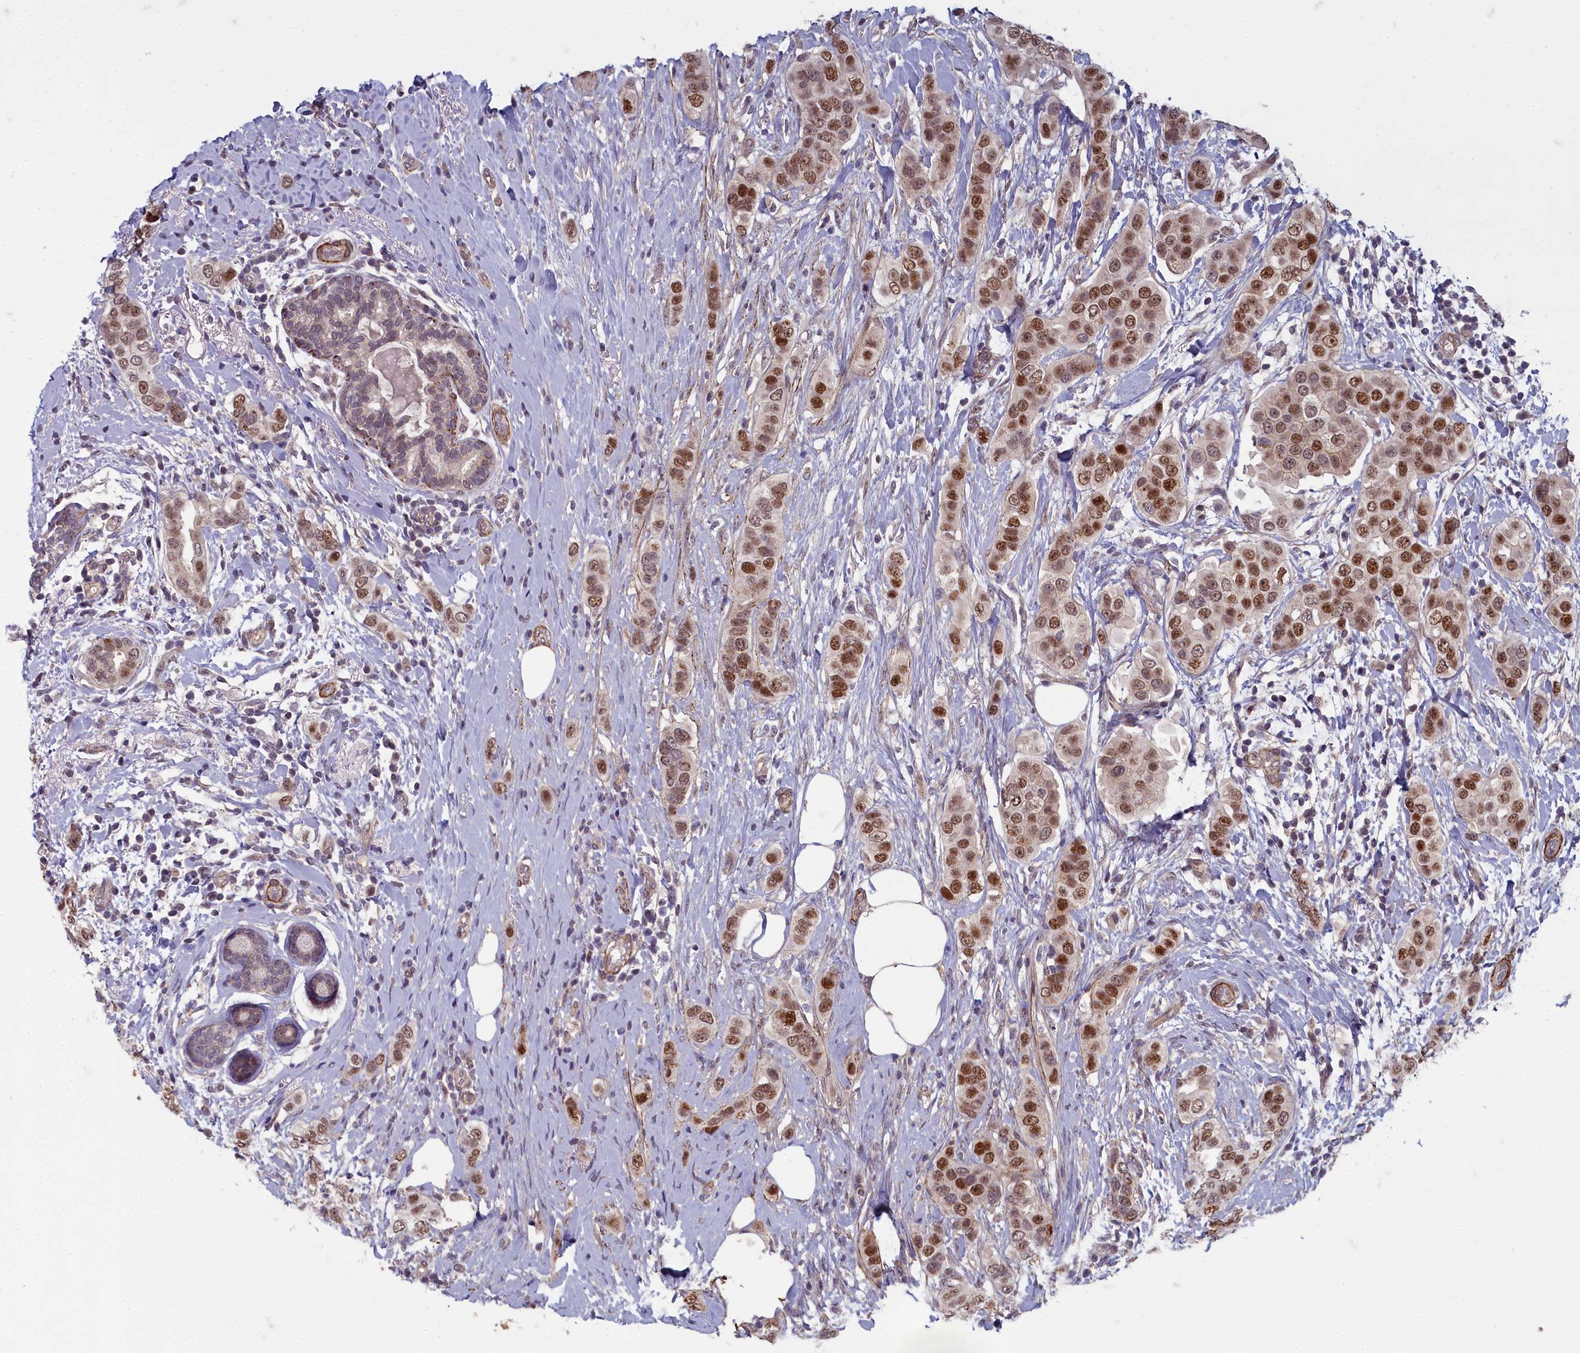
{"staining": {"intensity": "moderate", "quantity": ">75%", "location": "cytoplasmic/membranous,nuclear"}, "tissue": "breast cancer", "cell_type": "Tumor cells", "image_type": "cancer", "snomed": [{"axis": "morphology", "description": "Lobular carcinoma"}, {"axis": "topography", "description": "Breast"}], "caption": "Immunohistochemistry (IHC) photomicrograph of neoplastic tissue: breast lobular carcinoma stained using IHC displays medium levels of moderate protein expression localized specifically in the cytoplasmic/membranous and nuclear of tumor cells, appearing as a cytoplasmic/membranous and nuclear brown color.", "gene": "ZNF626", "patient": {"sex": "female", "age": 51}}